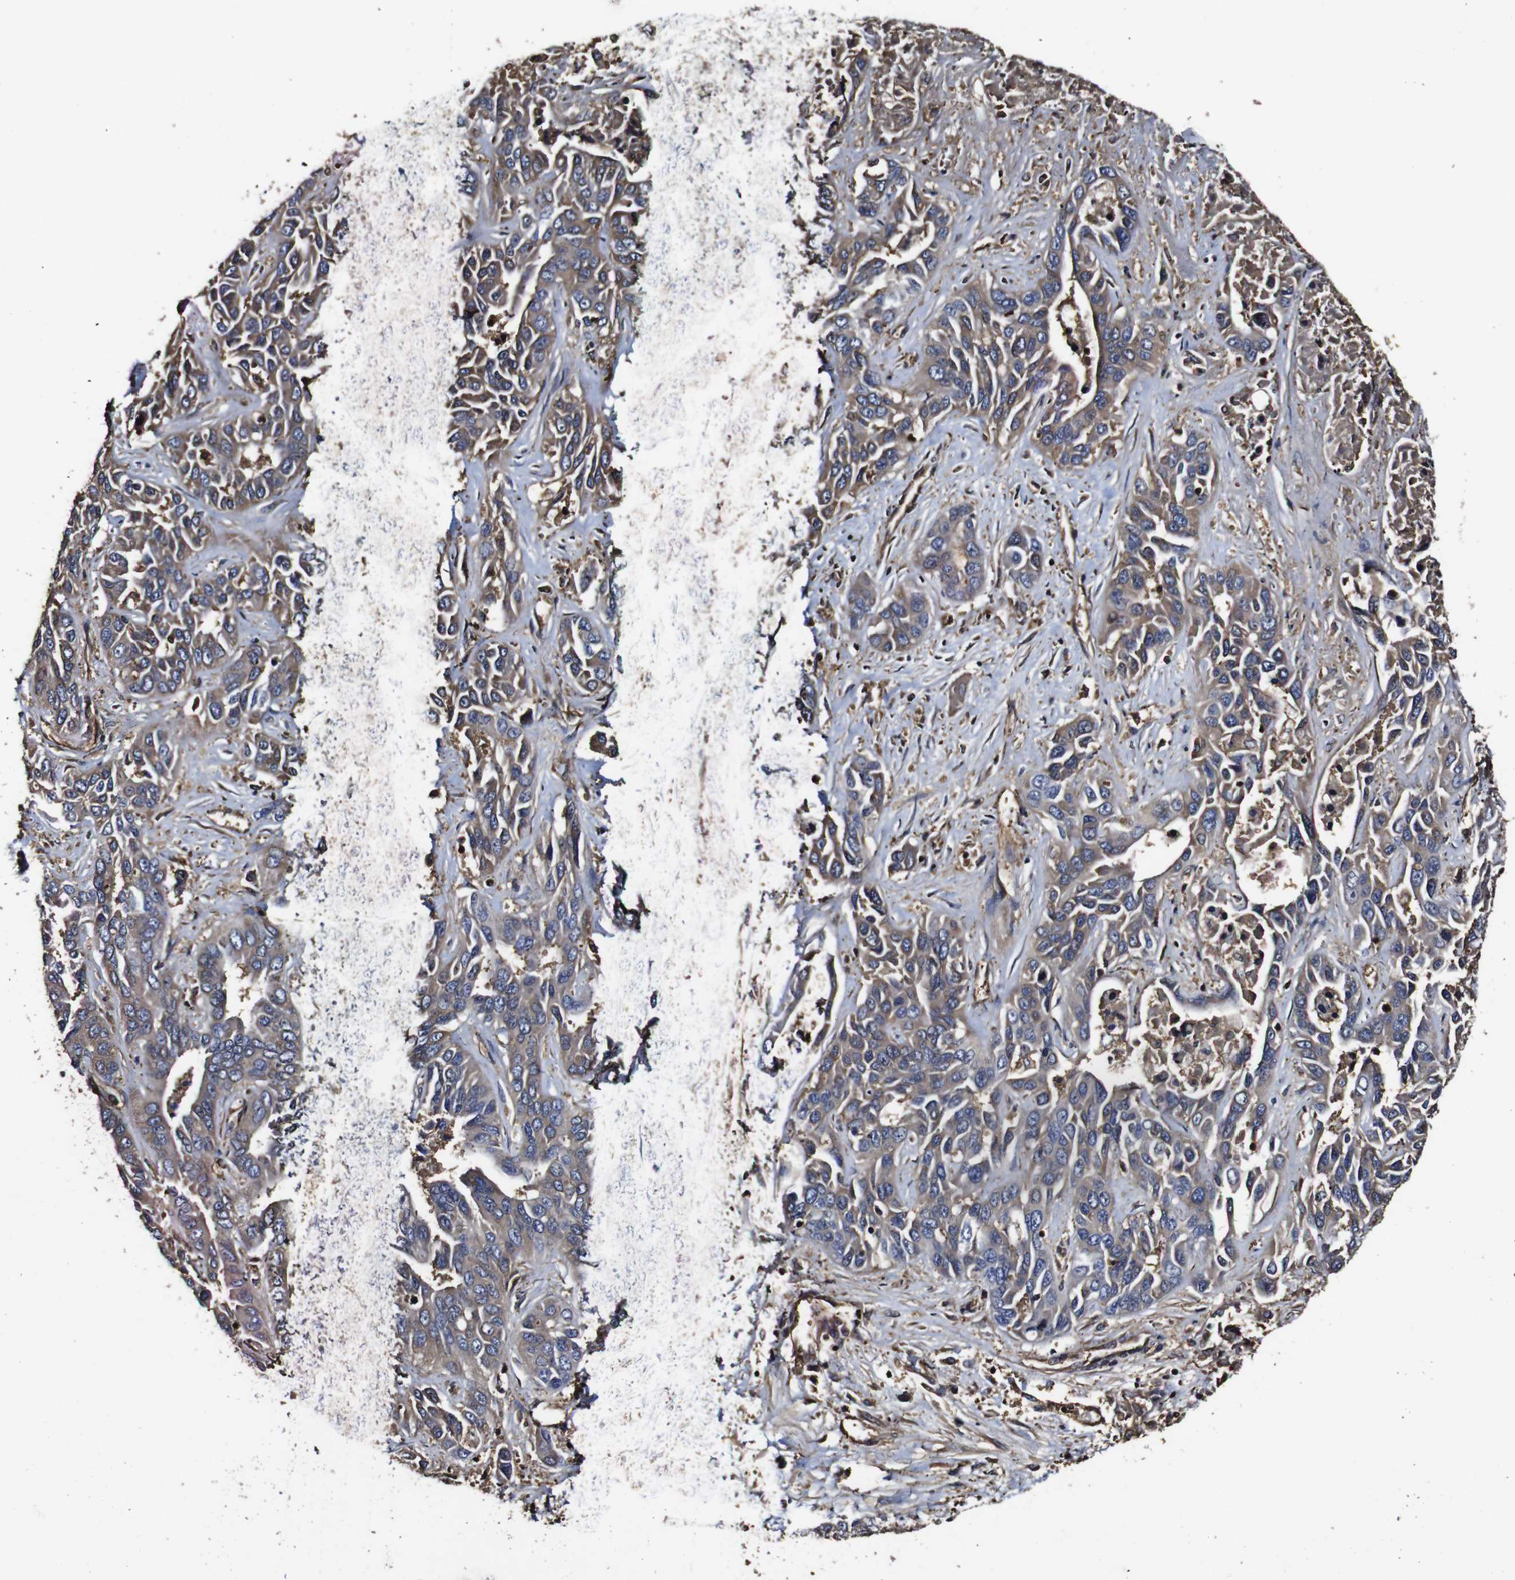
{"staining": {"intensity": "moderate", "quantity": ">75%", "location": "cytoplasmic/membranous"}, "tissue": "liver cancer", "cell_type": "Tumor cells", "image_type": "cancer", "snomed": [{"axis": "morphology", "description": "Cholangiocarcinoma"}, {"axis": "topography", "description": "Liver"}], "caption": "A brown stain highlights moderate cytoplasmic/membranous staining of a protein in human liver cholangiocarcinoma tumor cells.", "gene": "MSN", "patient": {"sex": "female", "age": 52}}